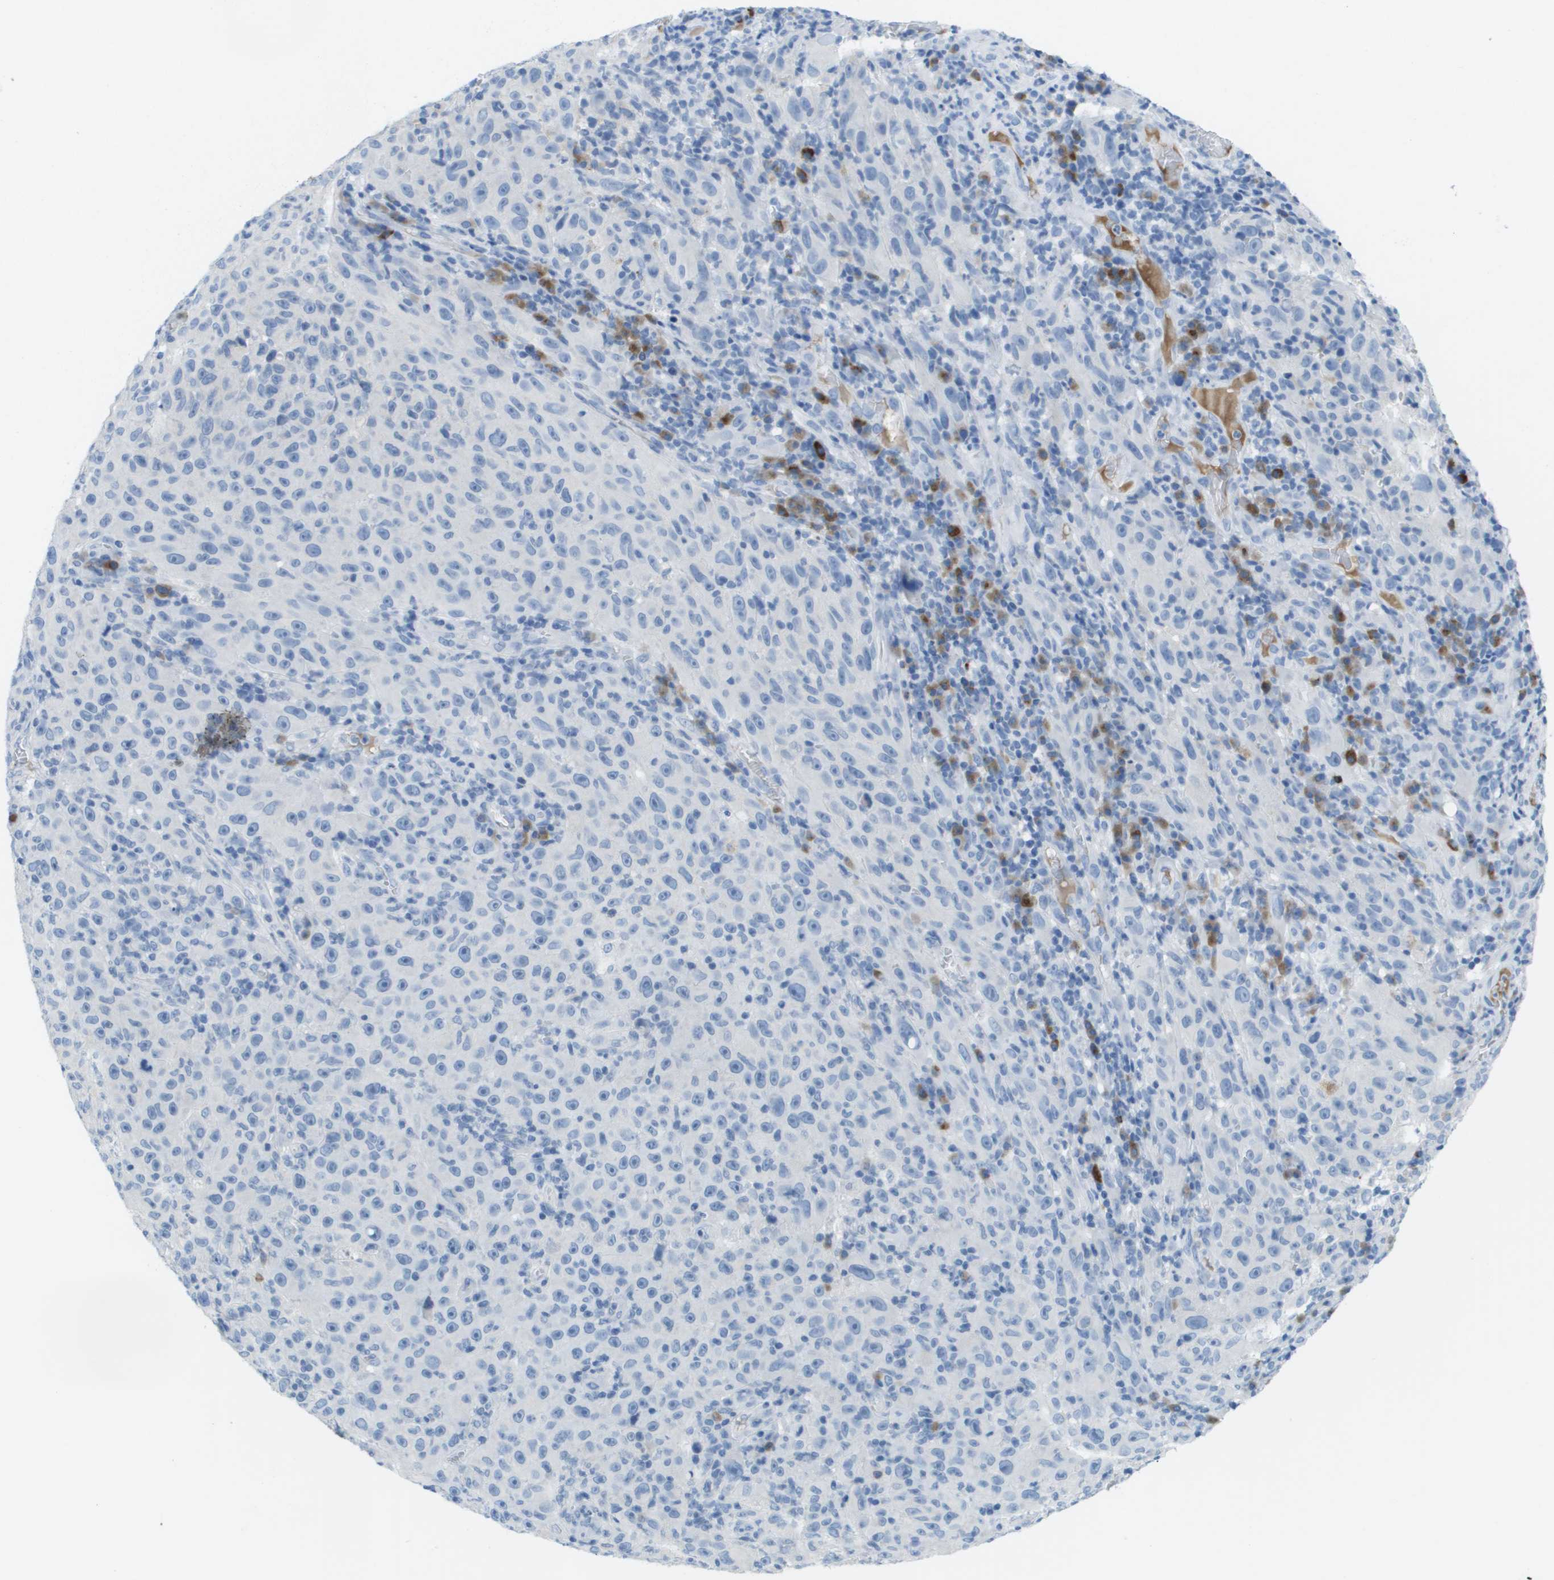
{"staining": {"intensity": "negative", "quantity": "none", "location": "none"}, "tissue": "melanoma", "cell_type": "Tumor cells", "image_type": "cancer", "snomed": [{"axis": "morphology", "description": "Malignant melanoma, NOS"}, {"axis": "topography", "description": "Skin"}], "caption": "Tumor cells show no significant positivity in melanoma.", "gene": "GPR18", "patient": {"sex": "female", "age": 82}}